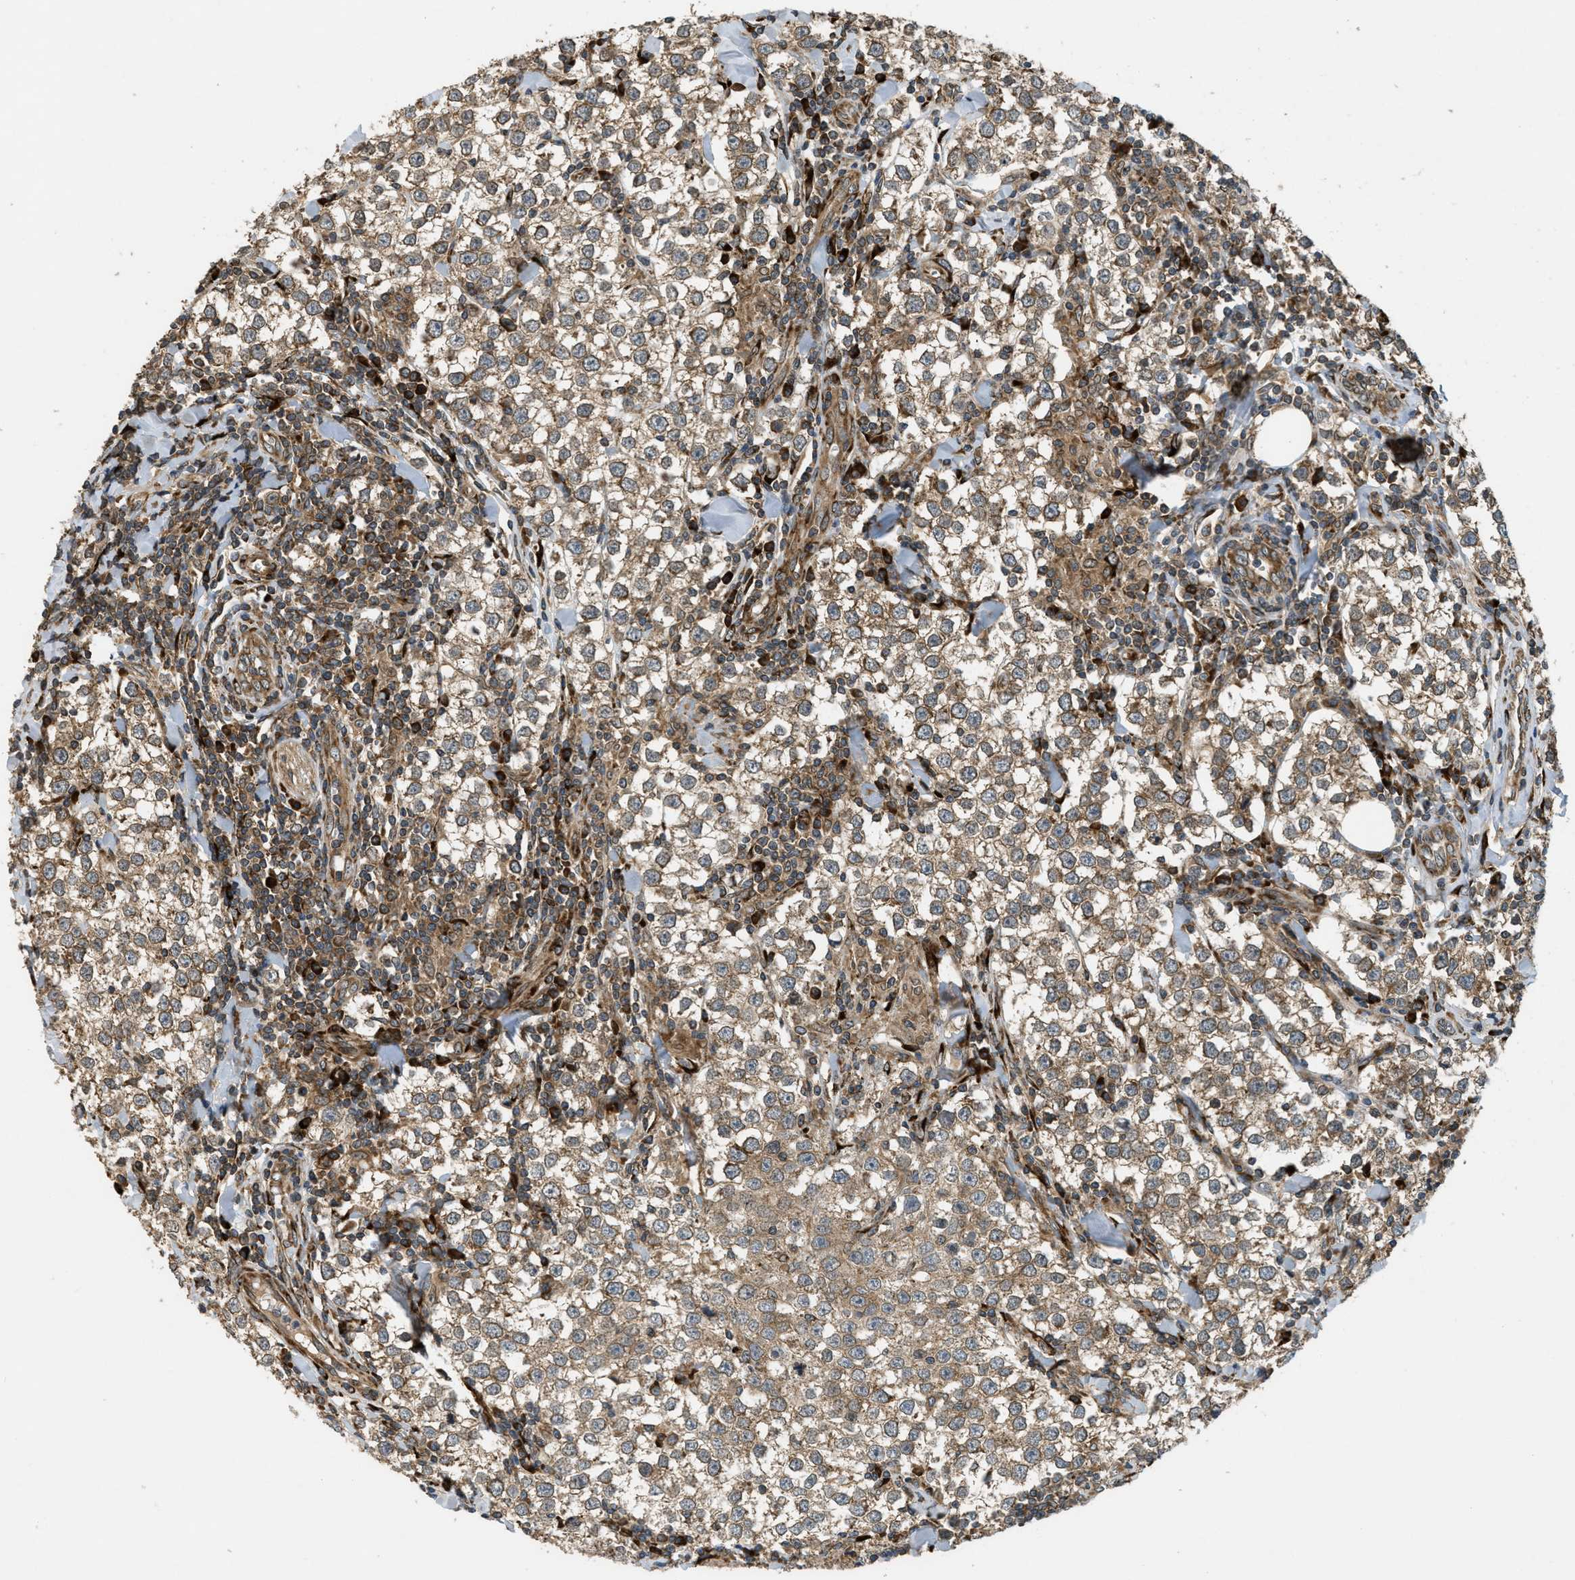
{"staining": {"intensity": "weak", "quantity": ">75%", "location": "cytoplasmic/membranous"}, "tissue": "testis cancer", "cell_type": "Tumor cells", "image_type": "cancer", "snomed": [{"axis": "morphology", "description": "Seminoma, NOS"}, {"axis": "morphology", "description": "Carcinoma, Embryonal, NOS"}, {"axis": "topography", "description": "Testis"}], "caption": "IHC histopathology image of testis cancer stained for a protein (brown), which demonstrates low levels of weak cytoplasmic/membranous expression in approximately >75% of tumor cells.", "gene": "PCDH18", "patient": {"sex": "male", "age": 36}}